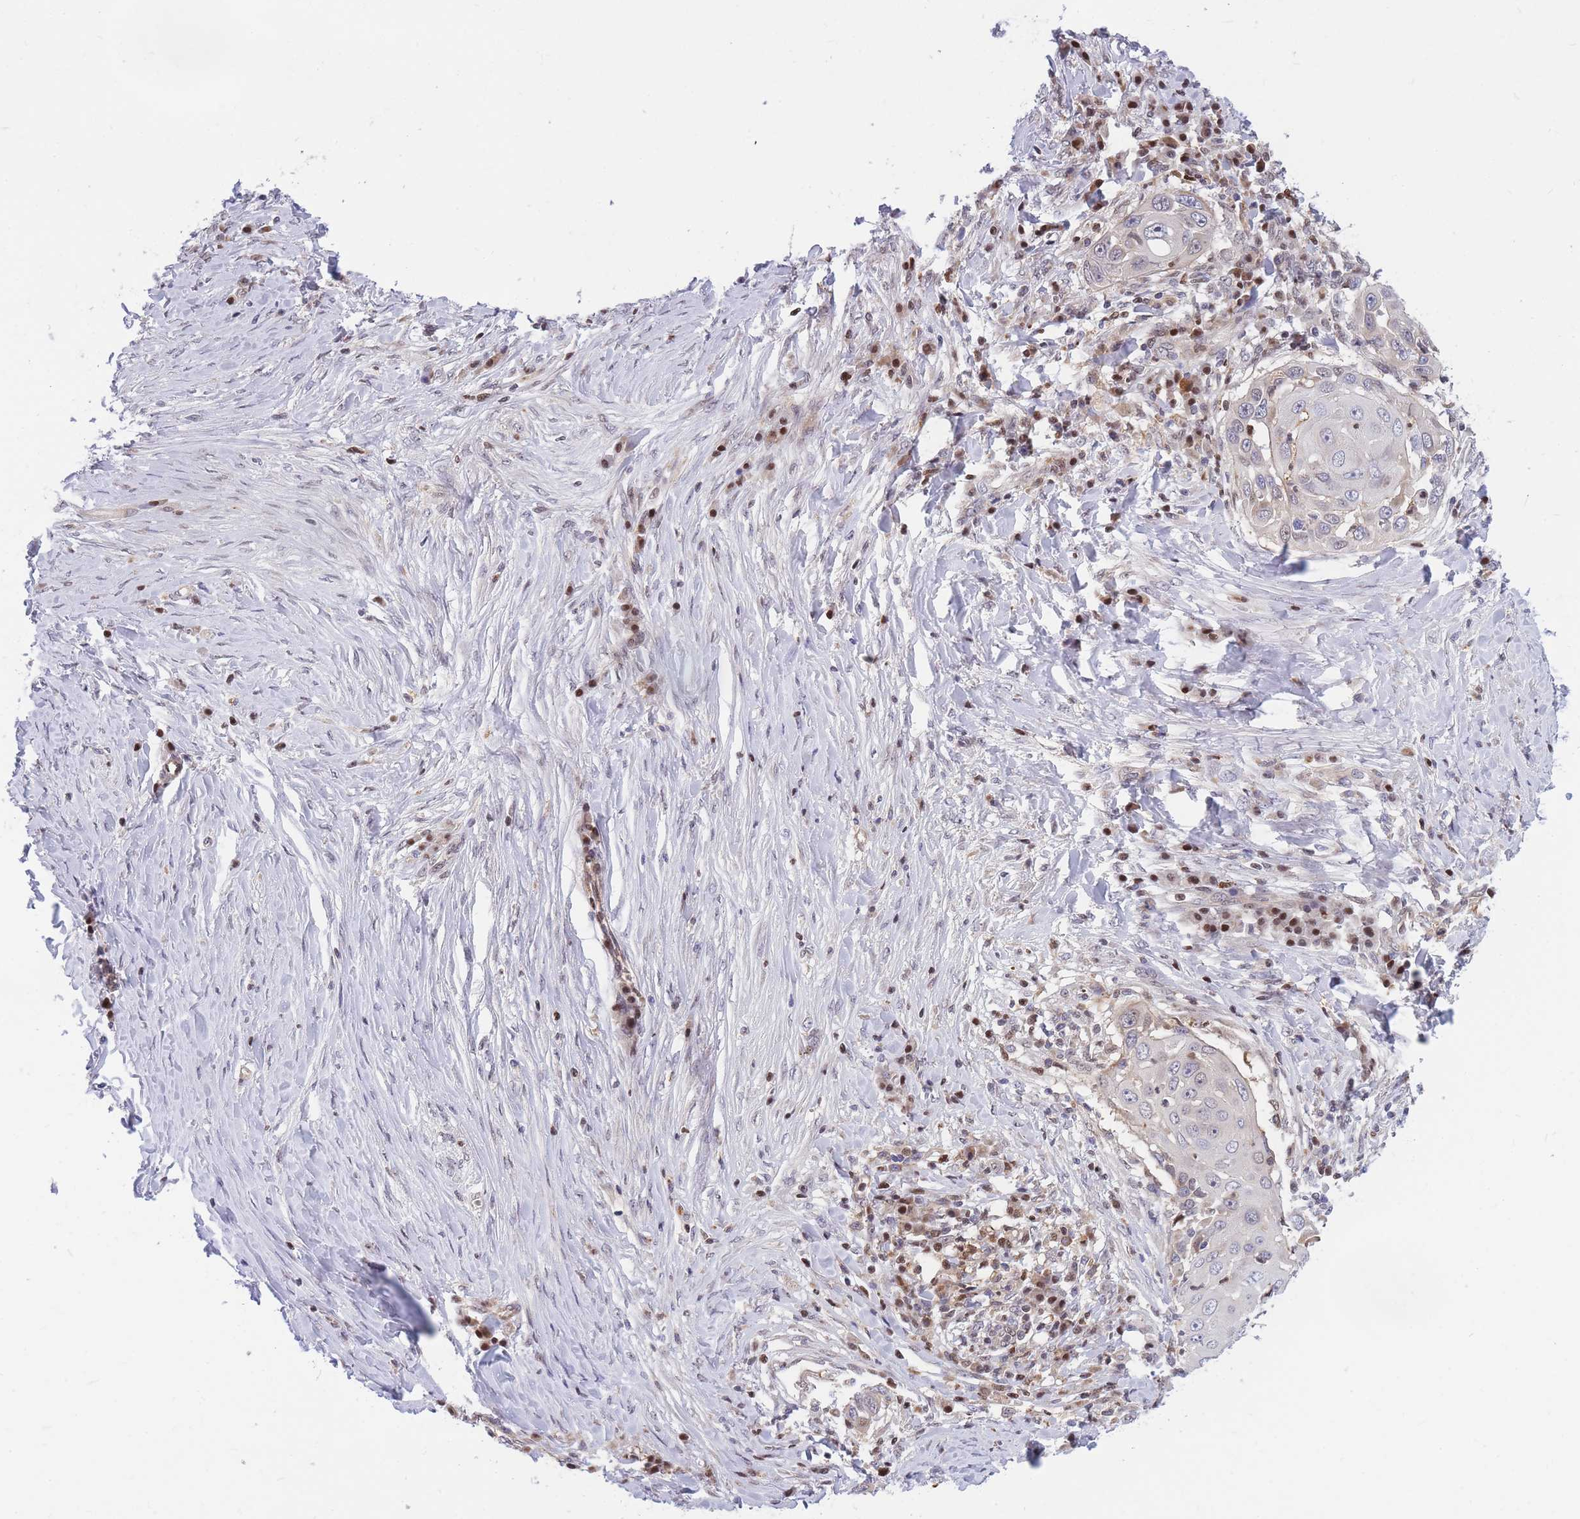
{"staining": {"intensity": "weak", "quantity": "<25%", "location": "cytoplasmic/membranous,nuclear"}, "tissue": "skin cancer", "cell_type": "Tumor cells", "image_type": "cancer", "snomed": [{"axis": "morphology", "description": "Squamous cell carcinoma, NOS"}, {"axis": "topography", "description": "Skin"}], "caption": "This is a photomicrograph of immunohistochemistry (IHC) staining of skin cancer, which shows no positivity in tumor cells.", "gene": "CRACD", "patient": {"sex": "female", "age": 44}}